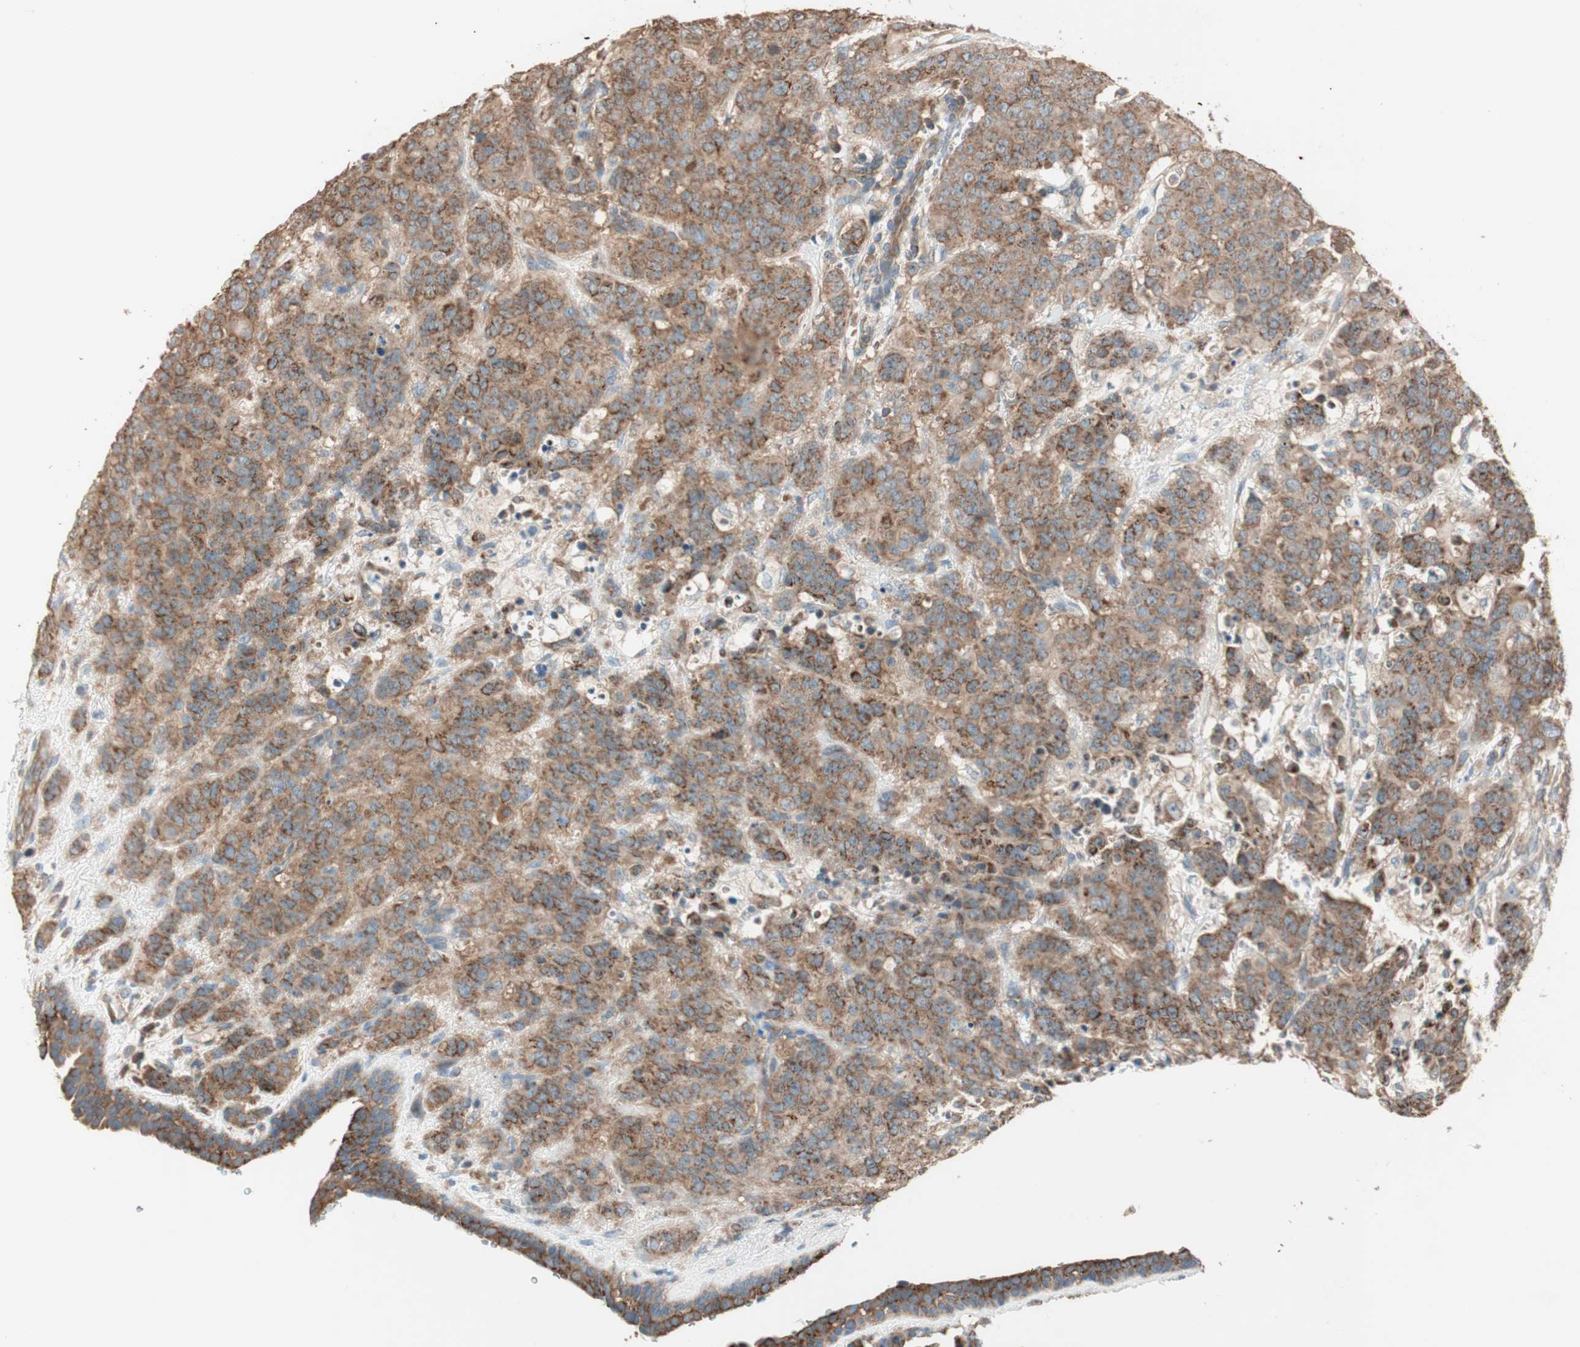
{"staining": {"intensity": "moderate", "quantity": ">75%", "location": "cytoplasmic/membranous"}, "tissue": "breast cancer", "cell_type": "Tumor cells", "image_type": "cancer", "snomed": [{"axis": "morphology", "description": "Duct carcinoma"}, {"axis": "topography", "description": "Breast"}], "caption": "Immunohistochemical staining of breast cancer displays moderate cytoplasmic/membranous protein expression in about >75% of tumor cells.", "gene": "CC2D1A", "patient": {"sex": "female", "age": 40}}